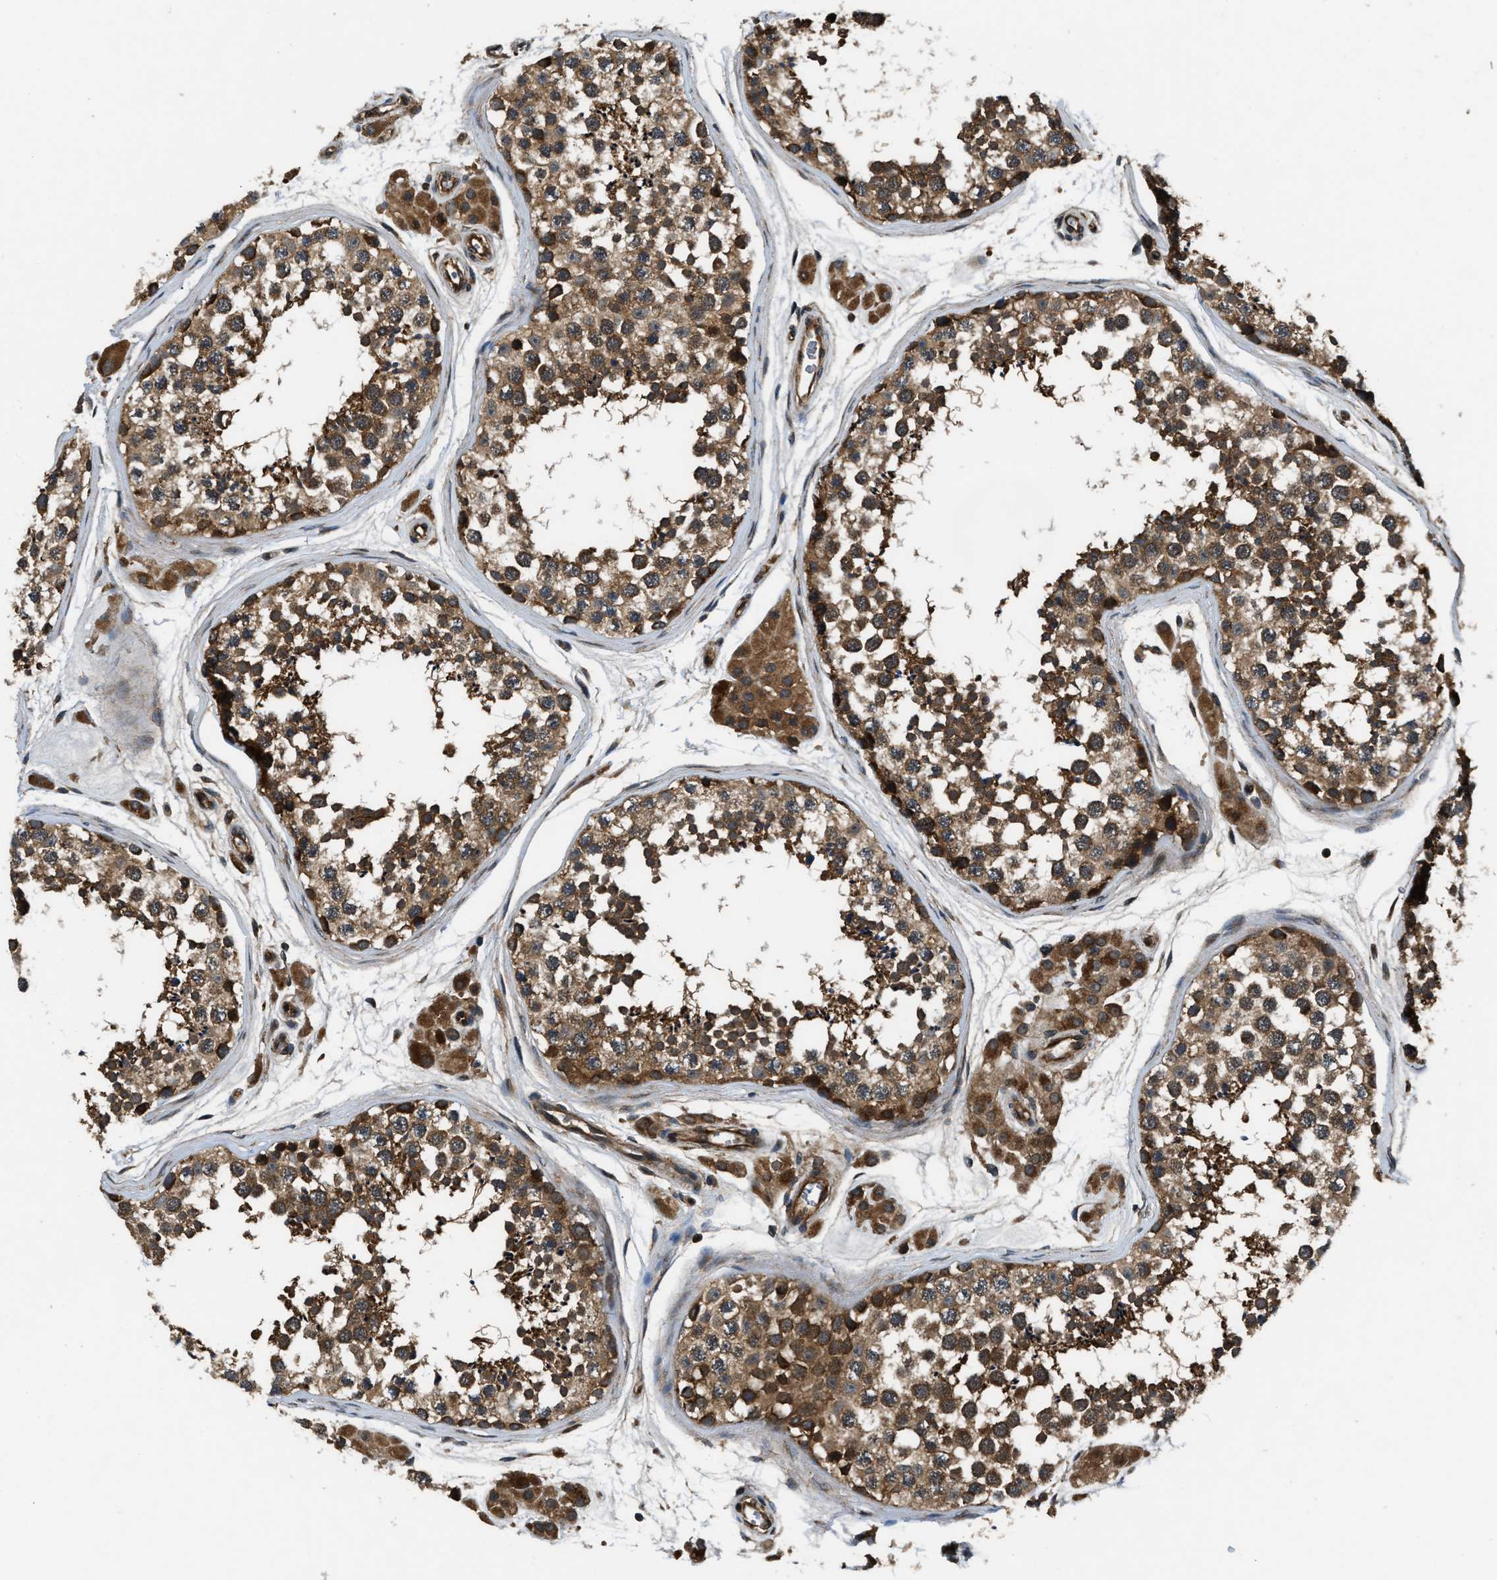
{"staining": {"intensity": "moderate", "quantity": ">75%", "location": "cytoplasmic/membranous"}, "tissue": "testis", "cell_type": "Cells in seminiferous ducts", "image_type": "normal", "snomed": [{"axis": "morphology", "description": "Normal tissue, NOS"}, {"axis": "topography", "description": "Testis"}], "caption": "IHC of benign testis displays medium levels of moderate cytoplasmic/membranous staining in approximately >75% of cells in seminiferous ducts.", "gene": "PNPLA8", "patient": {"sex": "male", "age": 56}}